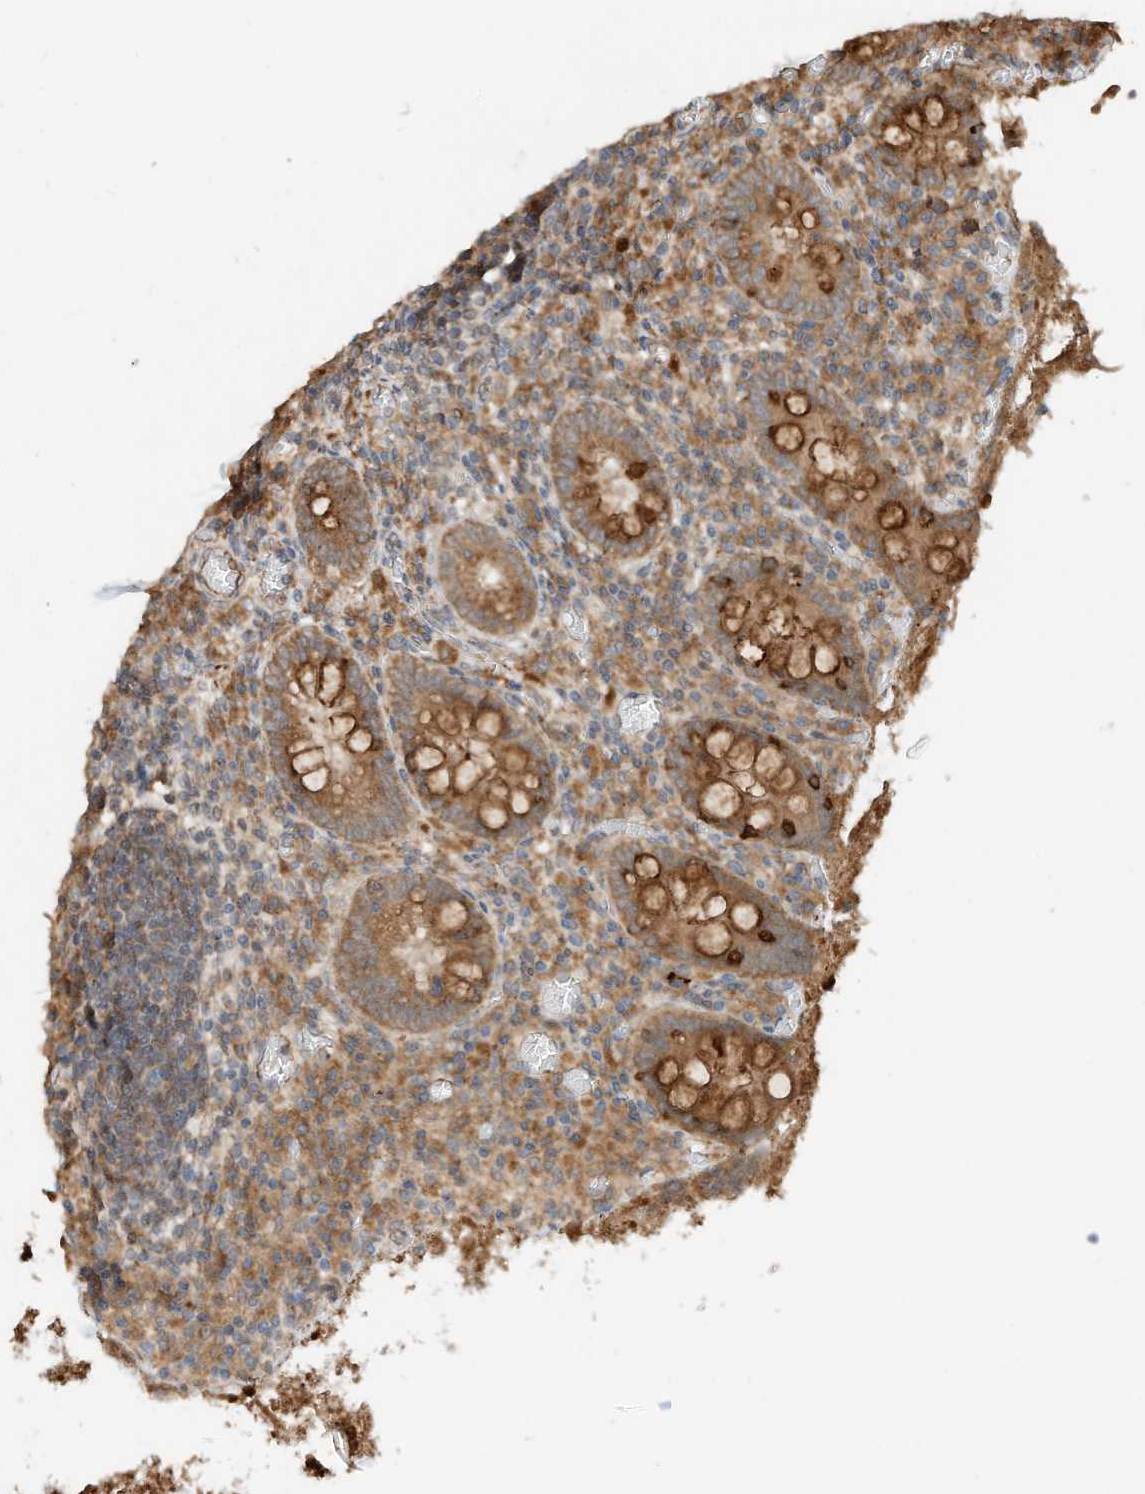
{"staining": {"intensity": "moderate", "quantity": ">75%", "location": "cytoplasmic/membranous"}, "tissue": "appendix", "cell_type": "Glandular cells", "image_type": "normal", "snomed": [{"axis": "morphology", "description": "Normal tissue, NOS"}, {"axis": "topography", "description": "Appendix"}], "caption": "Immunohistochemical staining of normal appendix reveals >75% levels of moderate cytoplasmic/membranous protein positivity in about >75% of glandular cells.", "gene": "CPAMD8", "patient": {"sex": "female", "age": 17}}